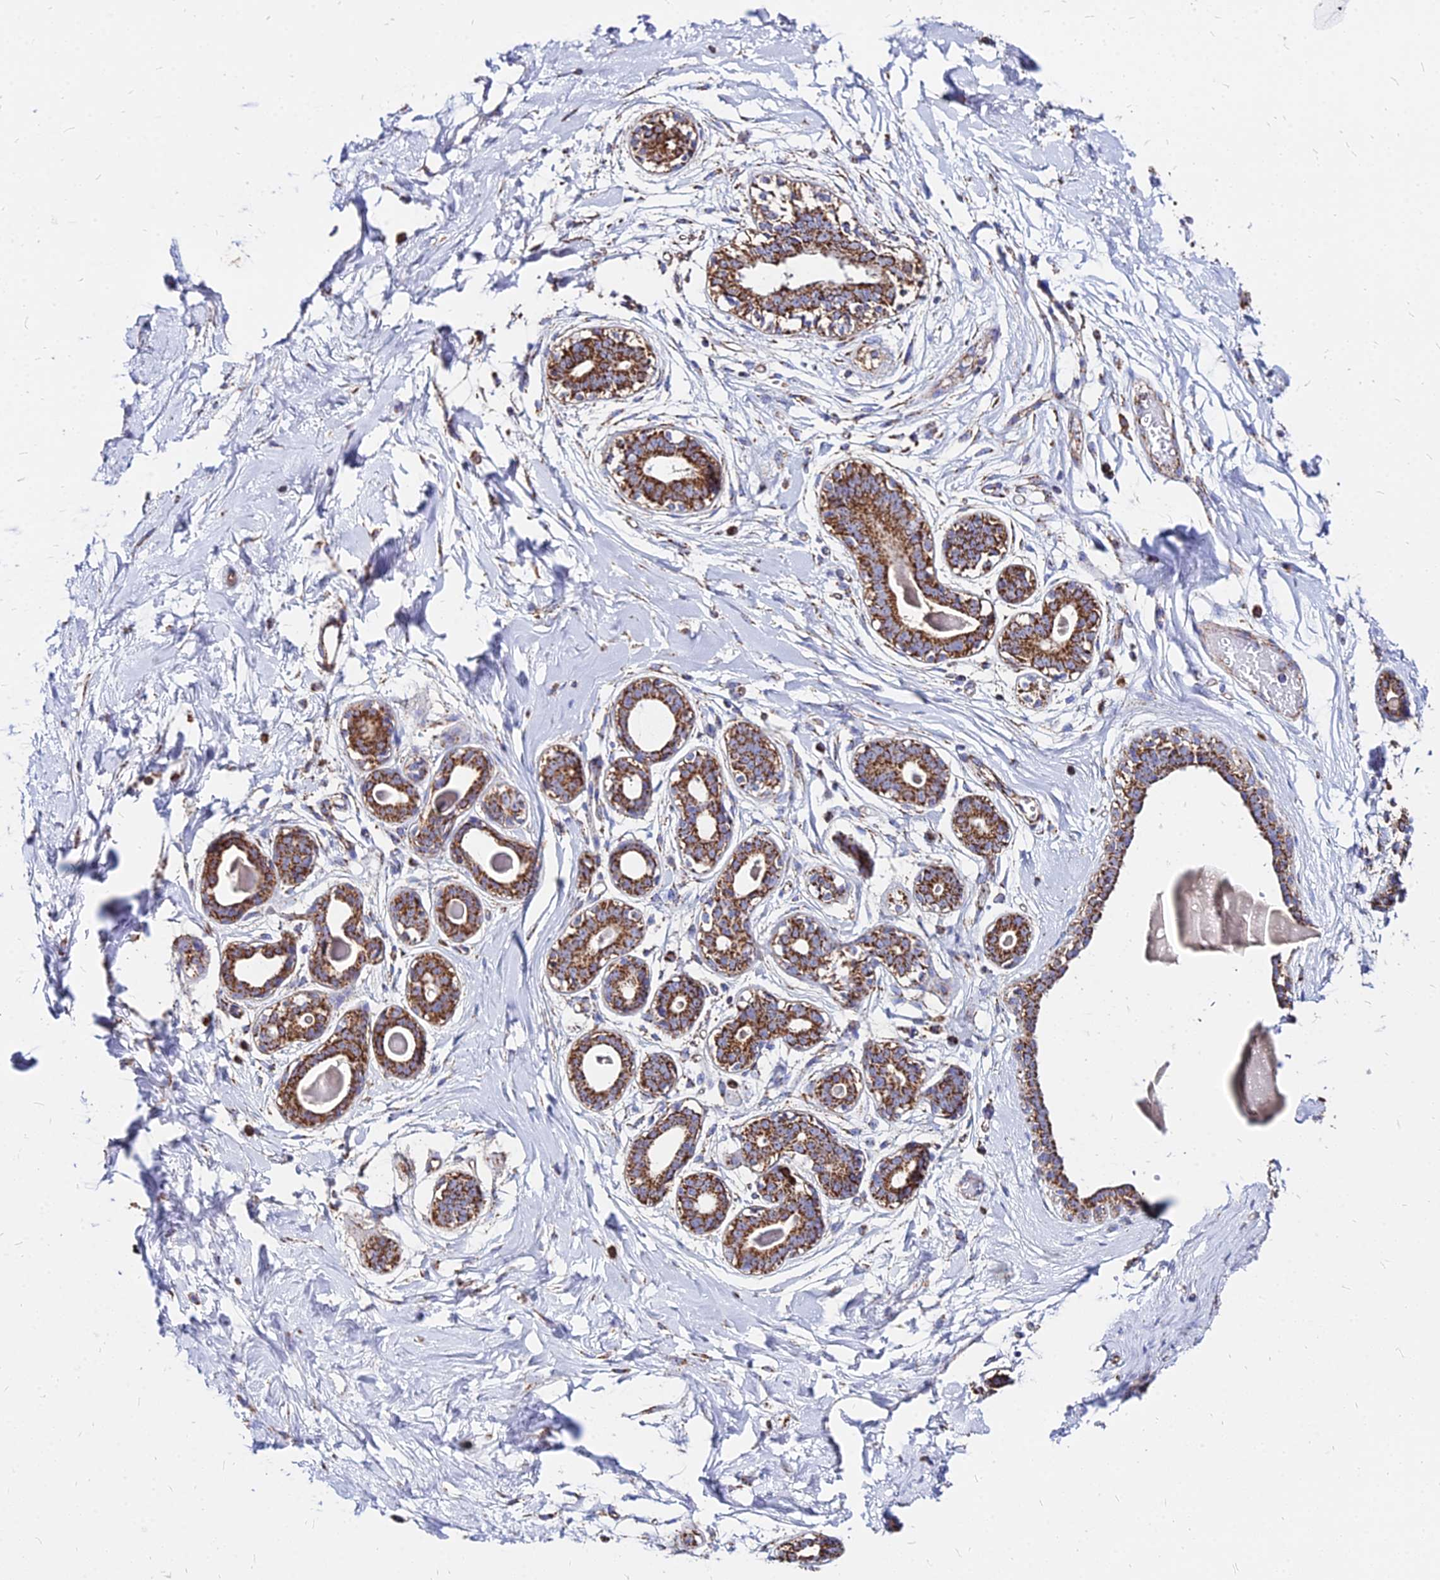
{"staining": {"intensity": "negative", "quantity": "none", "location": "none"}, "tissue": "breast", "cell_type": "Adipocytes", "image_type": "normal", "snomed": [{"axis": "morphology", "description": "Normal tissue, NOS"}, {"axis": "topography", "description": "Breast"}], "caption": "This photomicrograph is of normal breast stained with immunohistochemistry to label a protein in brown with the nuclei are counter-stained blue. There is no staining in adipocytes. (DAB (3,3'-diaminobenzidine) immunohistochemistry visualized using brightfield microscopy, high magnification).", "gene": "DLD", "patient": {"sex": "female", "age": 45}}